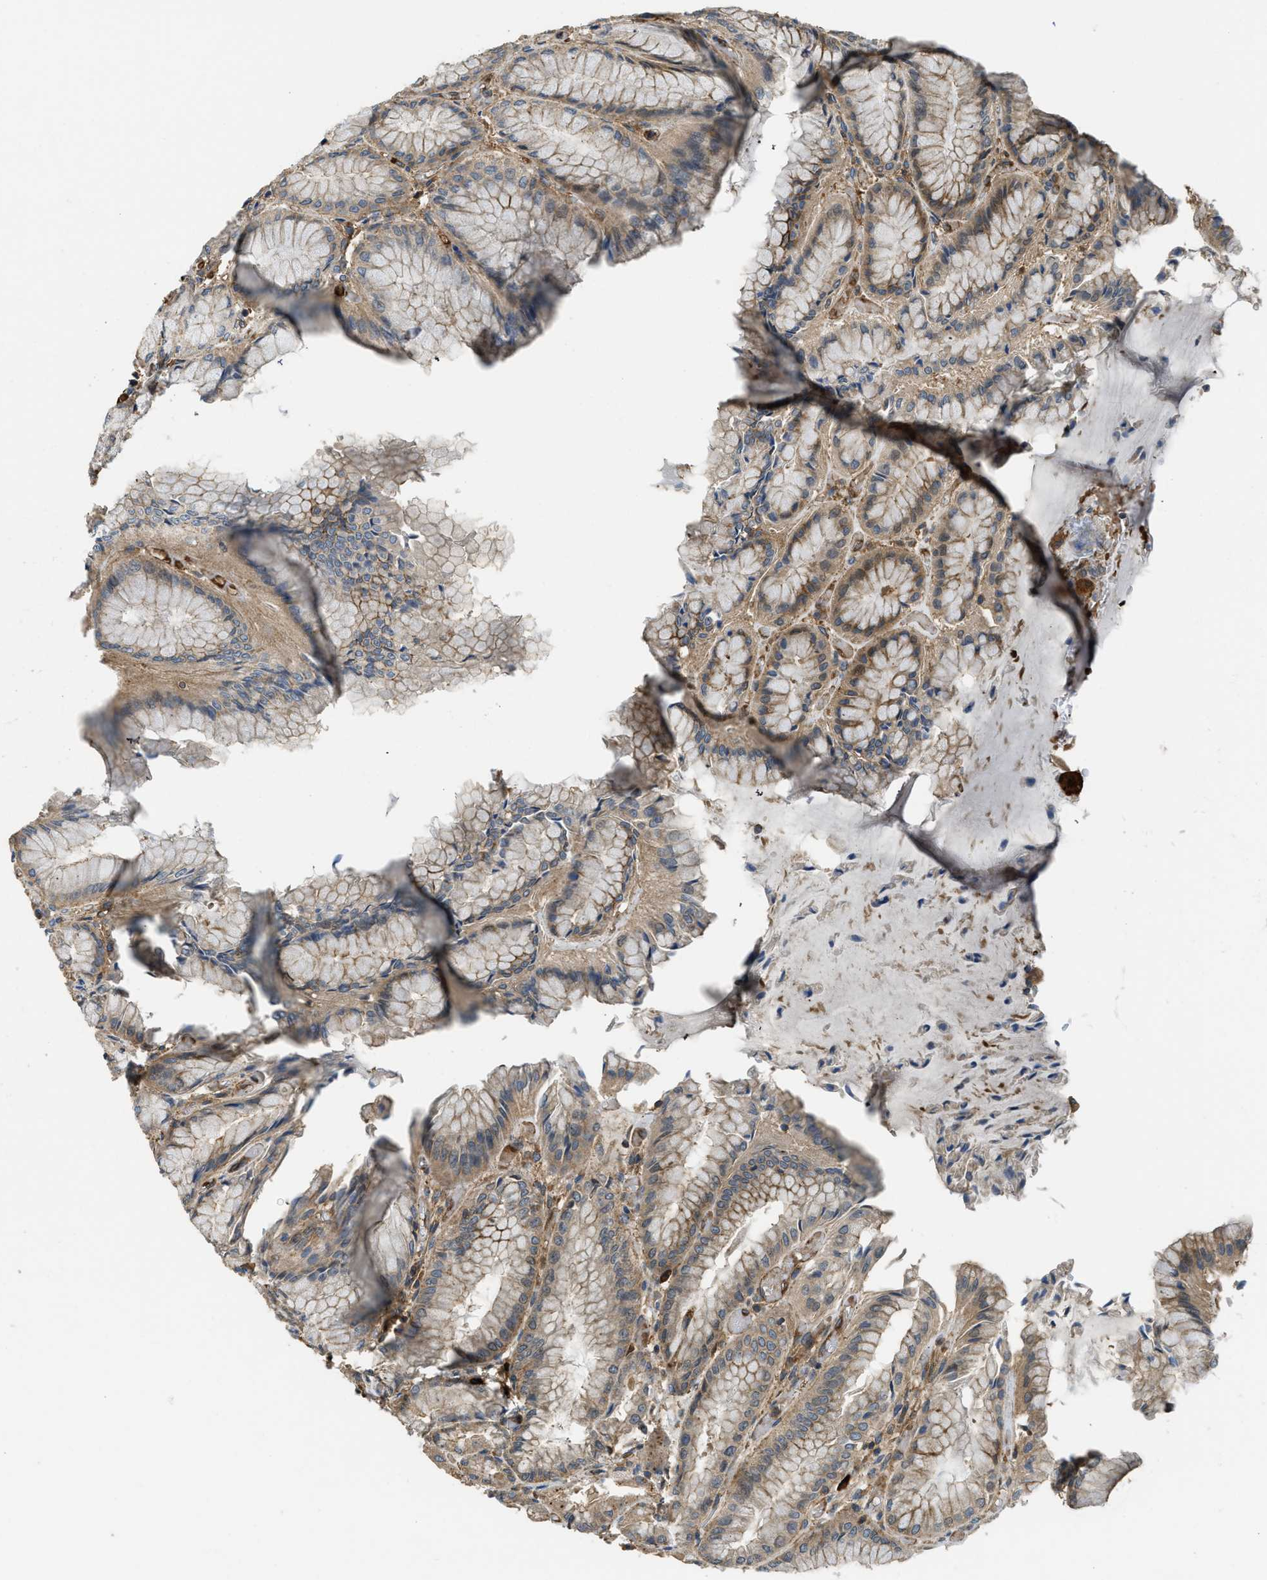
{"staining": {"intensity": "moderate", "quantity": ">75%", "location": "cytoplasmic/membranous"}, "tissue": "stomach", "cell_type": "Glandular cells", "image_type": "normal", "snomed": [{"axis": "morphology", "description": "Normal tissue, NOS"}, {"axis": "topography", "description": "Stomach, upper"}], "caption": "This photomicrograph exhibits benign stomach stained with immunohistochemistry to label a protein in brown. The cytoplasmic/membranous of glandular cells show moderate positivity for the protein. Nuclei are counter-stained blue.", "gene": "BAG4", "patient": {"sex": "male", "age": 72}}